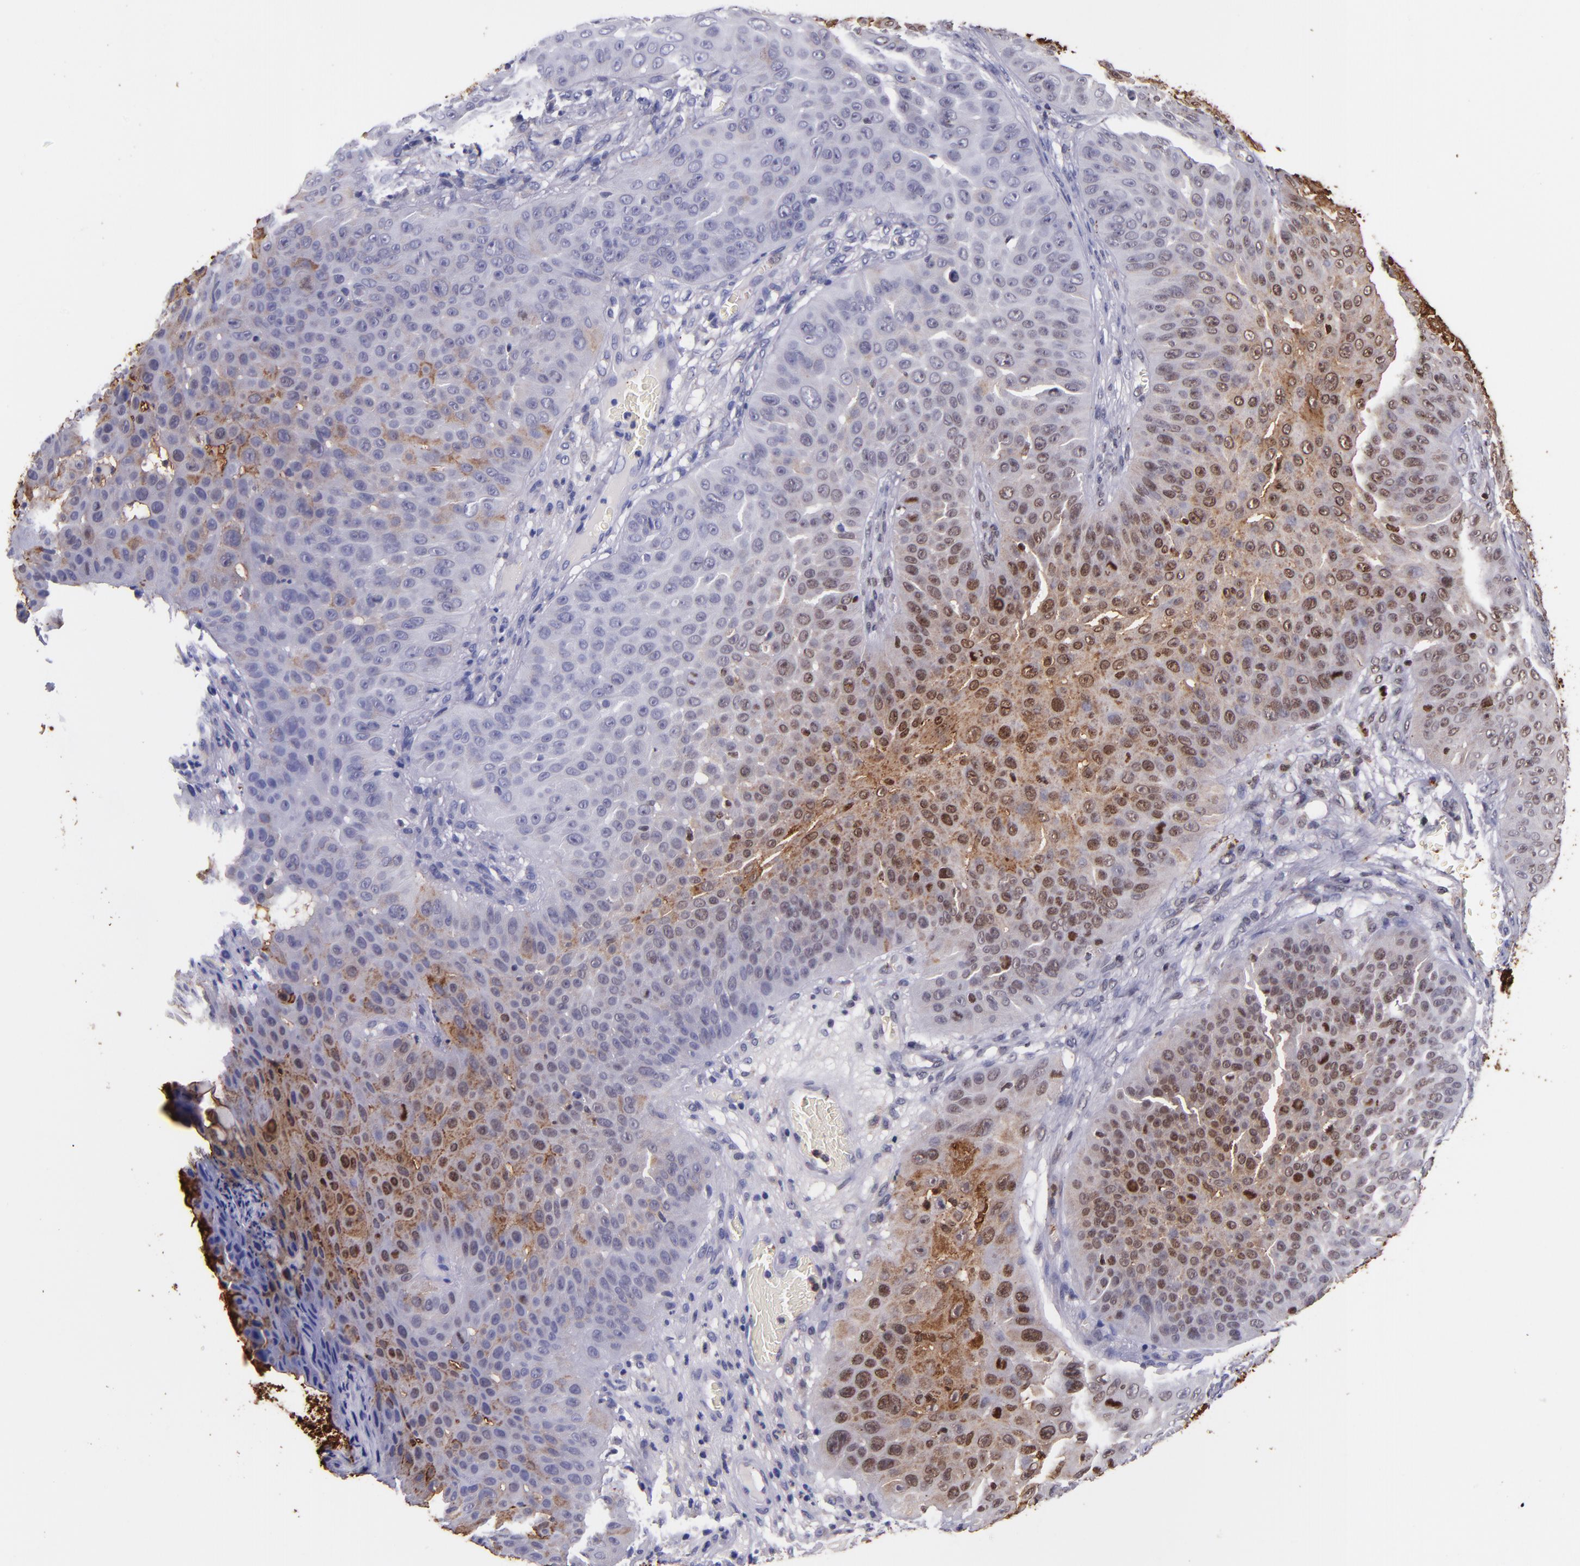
{"staining": {"intensity": "strong", "quantity": "25%-75%", "location": "cytoplasmic/membranous"}, "tissue": "skin cancer", "cell_type": "Tumor cells", "image_type": "cancer", "snomed": [{"axis": "morphology", "description": "Squamous cell carcinoma, NOS"}, {"axis": "topography", "description": "Skin"}], "caption": "Human squamous cell carcinoma (skin) stained for a protein (brown) displays strong cytoplasmic/membranous positive expression in approximately 25%-75% of tumor cells.", "gene": "IVL", "patient": {"sex": "male", "age": 82}}